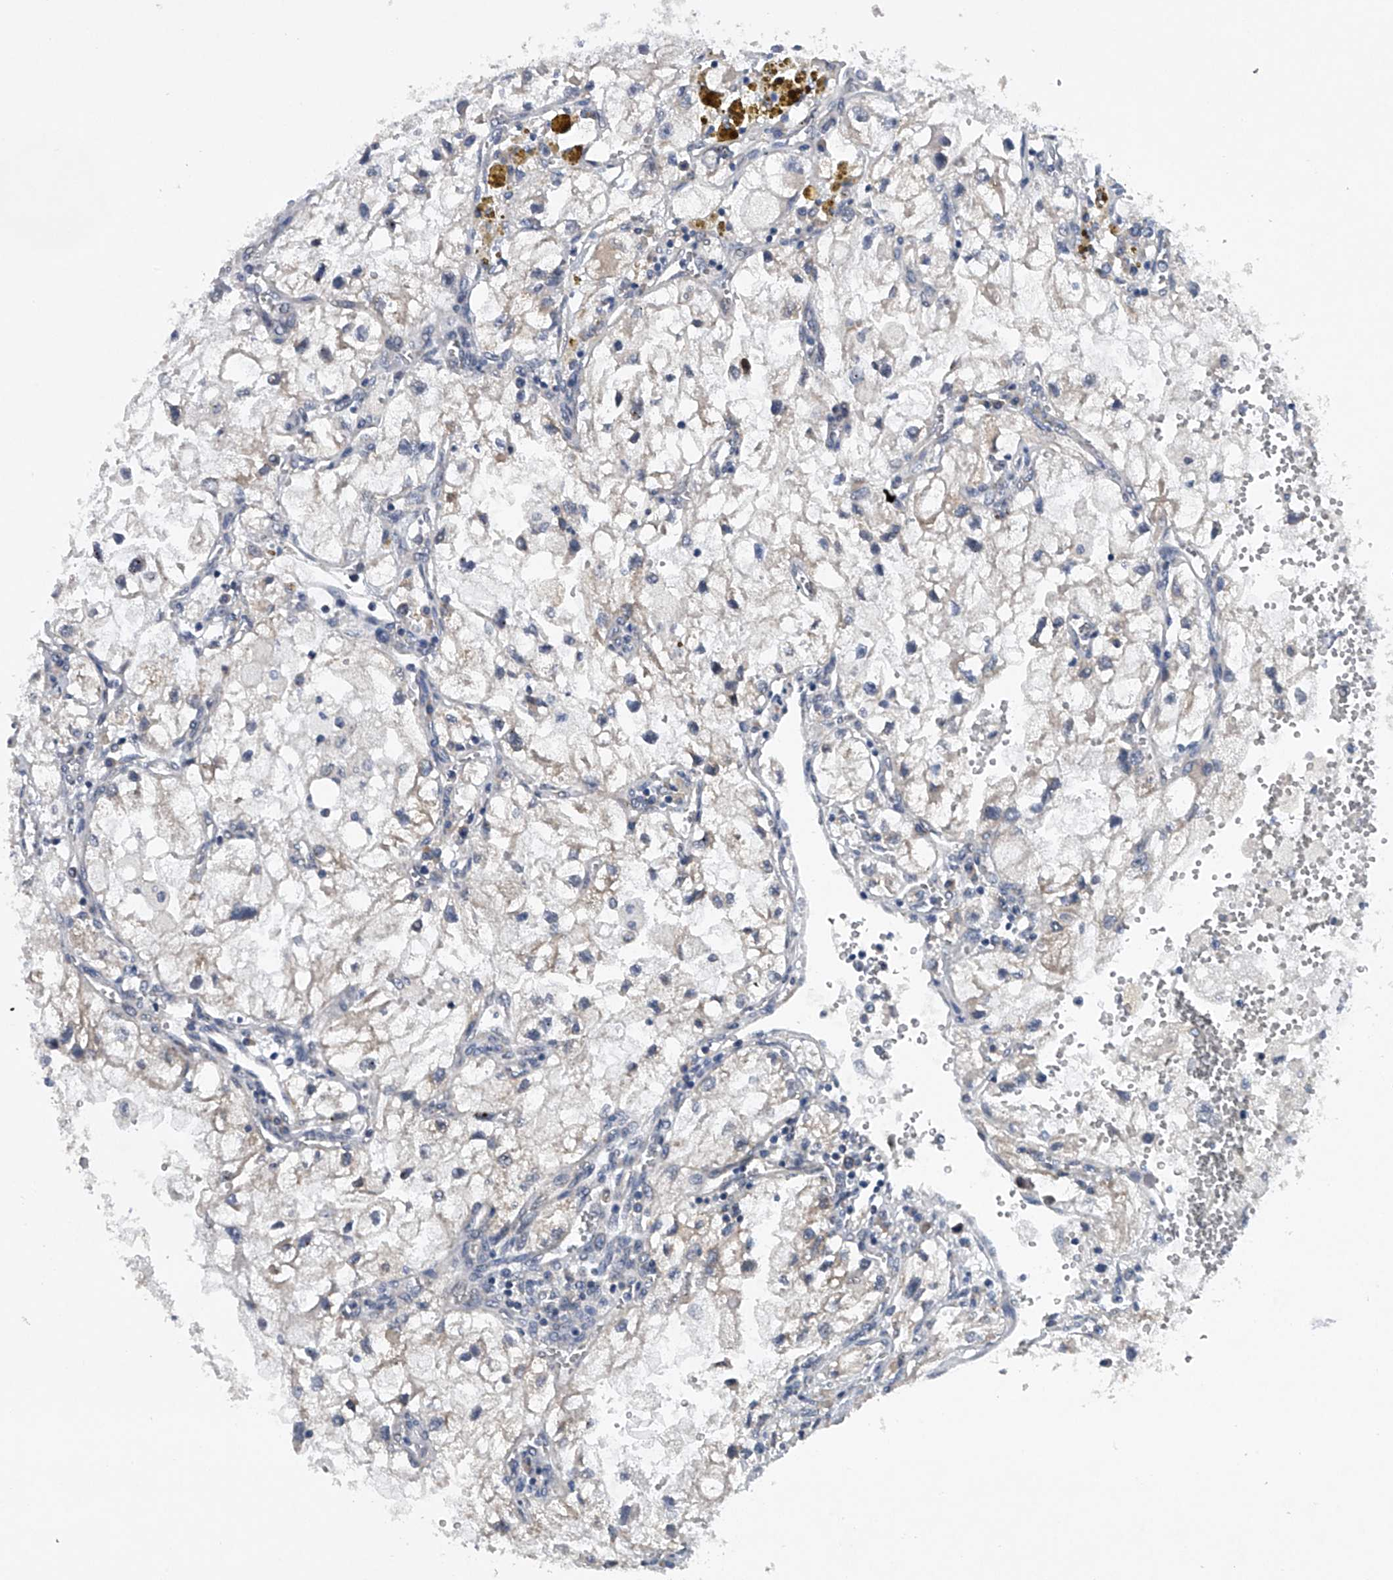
{"staining": {"intensity": "negative", "quantity": "none", "location": "none"}, "tissue": "renal cancer", "cell_type": "Tumor cells", "image_type": "cancer", "snomed": [{"axis": "morphology", "description": "Adenocarcinoma, NOS"}, {"axis": "topography", "description": "Kidney"}], "caption": "Protein analysis of renal cancer reveals no significant expression in tumor cells.", "gene": "RNF5", "patient": {"sex": "female", "age": 70}}